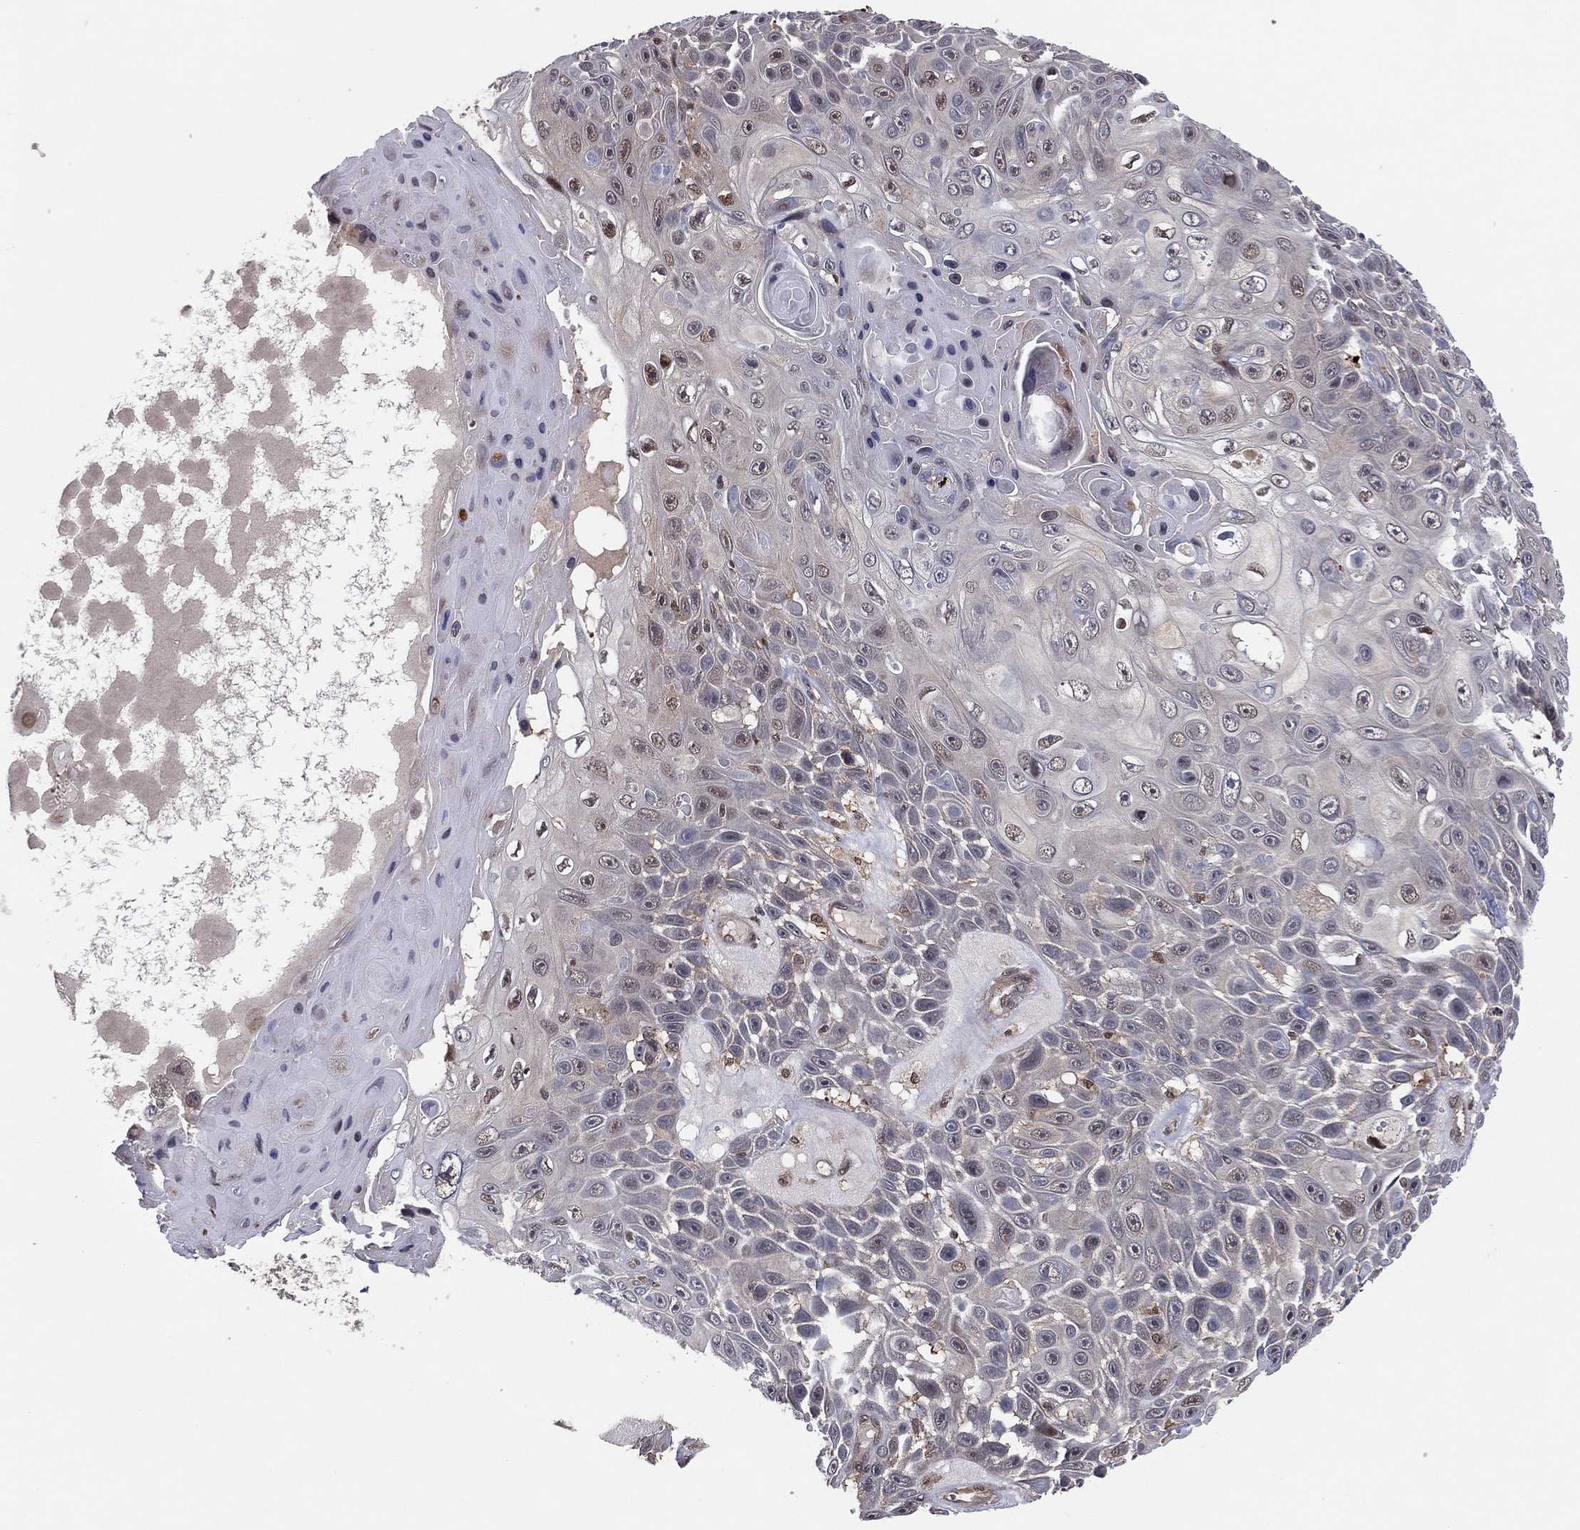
{"staining": {"intensity": "moderate", "quantity": "25%-75%", "location": "nuclear"}, "tissue": "skin cancer", "cell_type": "Tumor cells", "image_type": "cancer", "snomed": [{"axis": "morphology", "description": "Squamous cell carcinoma, NOS"}, {"axis": "topography", "description": "Skin"}], "caption": "Immunohistochemistry (IHC) image of human skin squamous cell carcinoma stained for a protein (brown), which reveals medium levels of moderate nuclear staining in approximately 25%-75% of tumor cells.", "gene": "ICOSLG", "patient": {"sex": "male", "age": 82}}